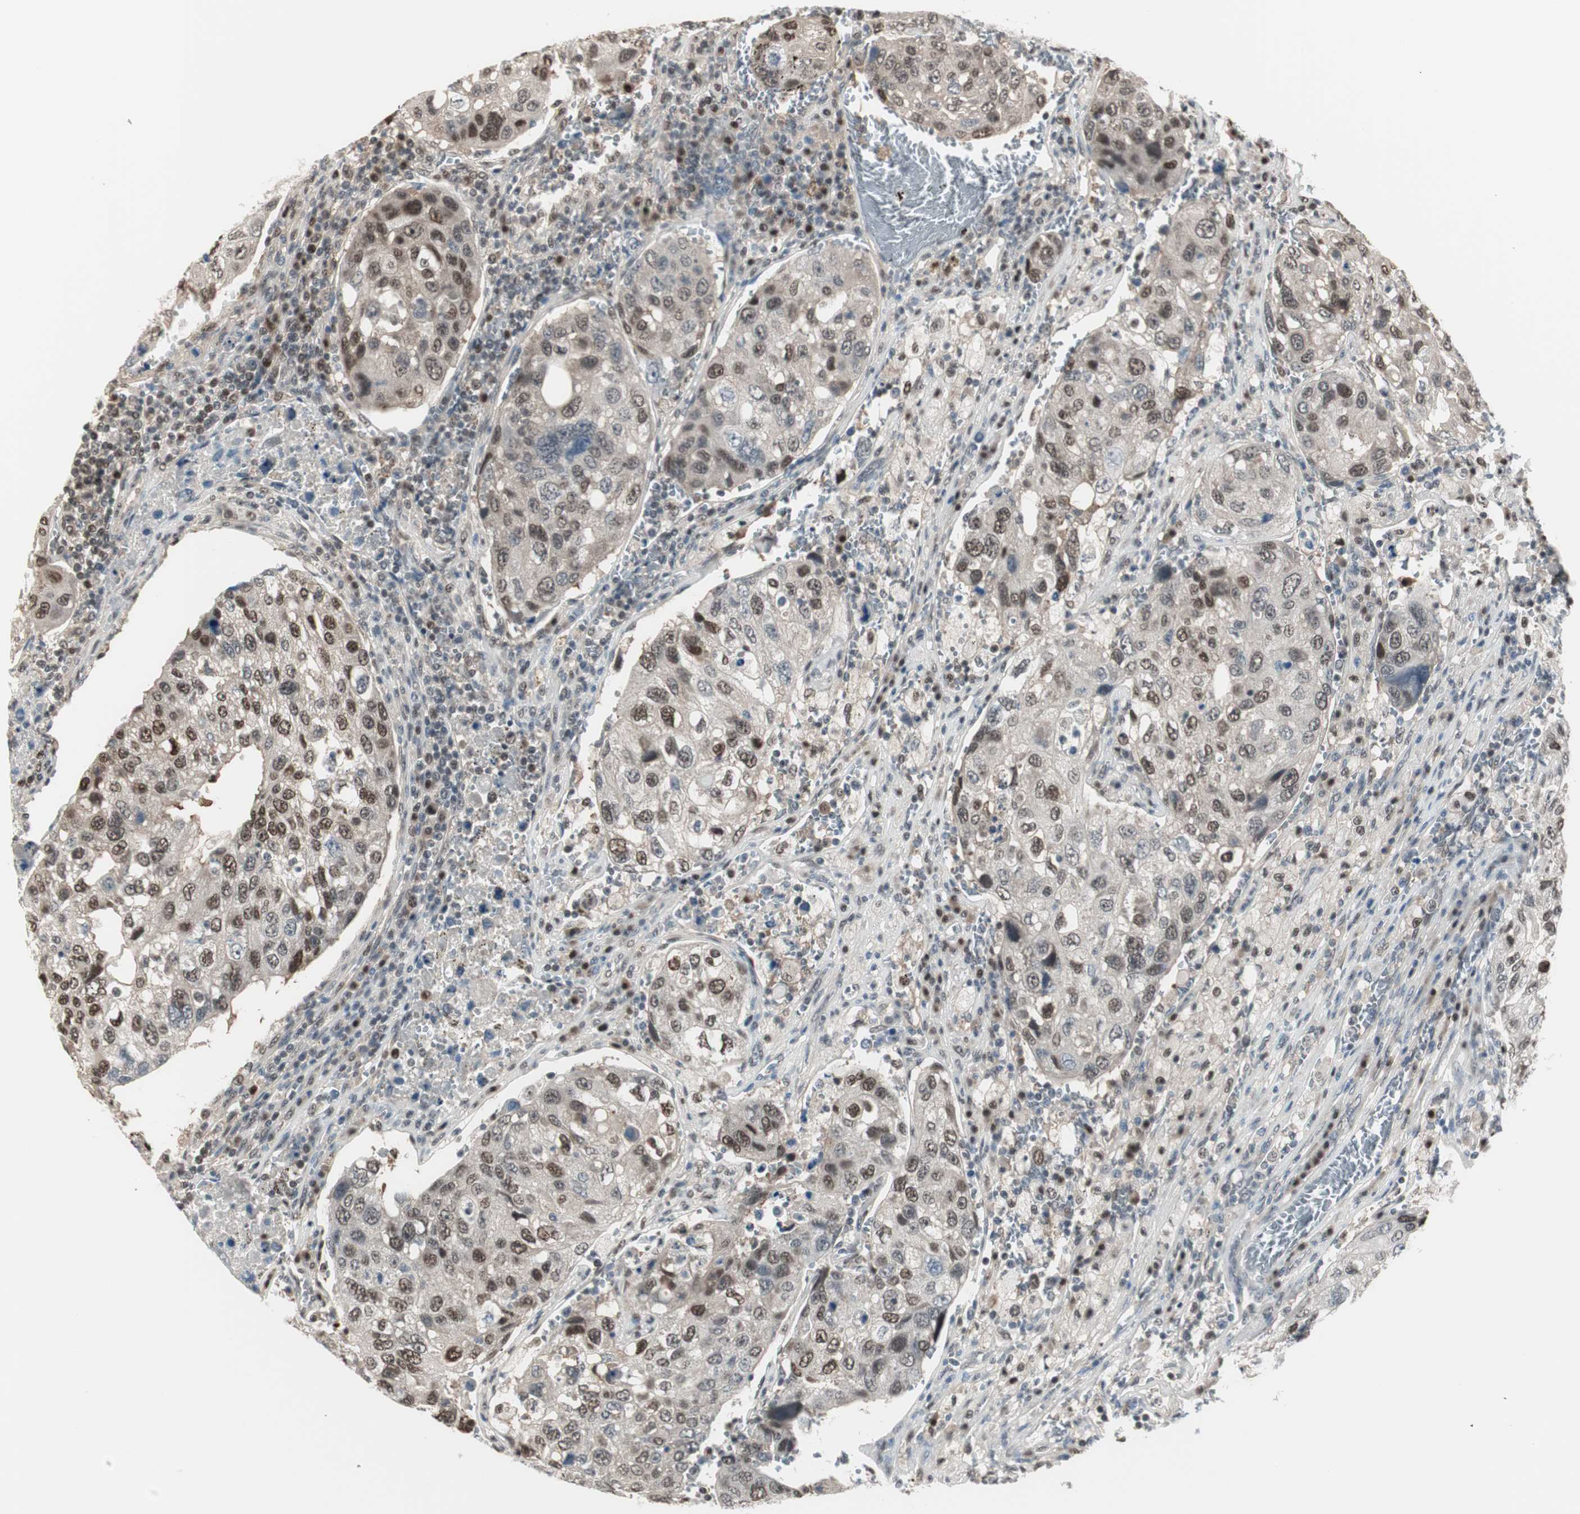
{"staining": {"intensity": "moderate", "quantity": "25%-75%", "location": "nuclear"}, "tissue": "urothelial cancer", "cell_type": "Tumor cells", "image_type": "cancer", "snomed": [{"axis": "morphology", "description": "Urothelial carcinoma, High grade"}, {"axis": "topography", "description": "Lymph node"}, {"axis": "topography", "description": "Urinary bladder"}], "caption": "A photomicrograph of urothelial carcinoma (high-grade) stained for a protein exhibits moderate nuclear brown staining in tumor cells.", "gene": "LONP2", "patient": {"sex": "male", "age": 51}}